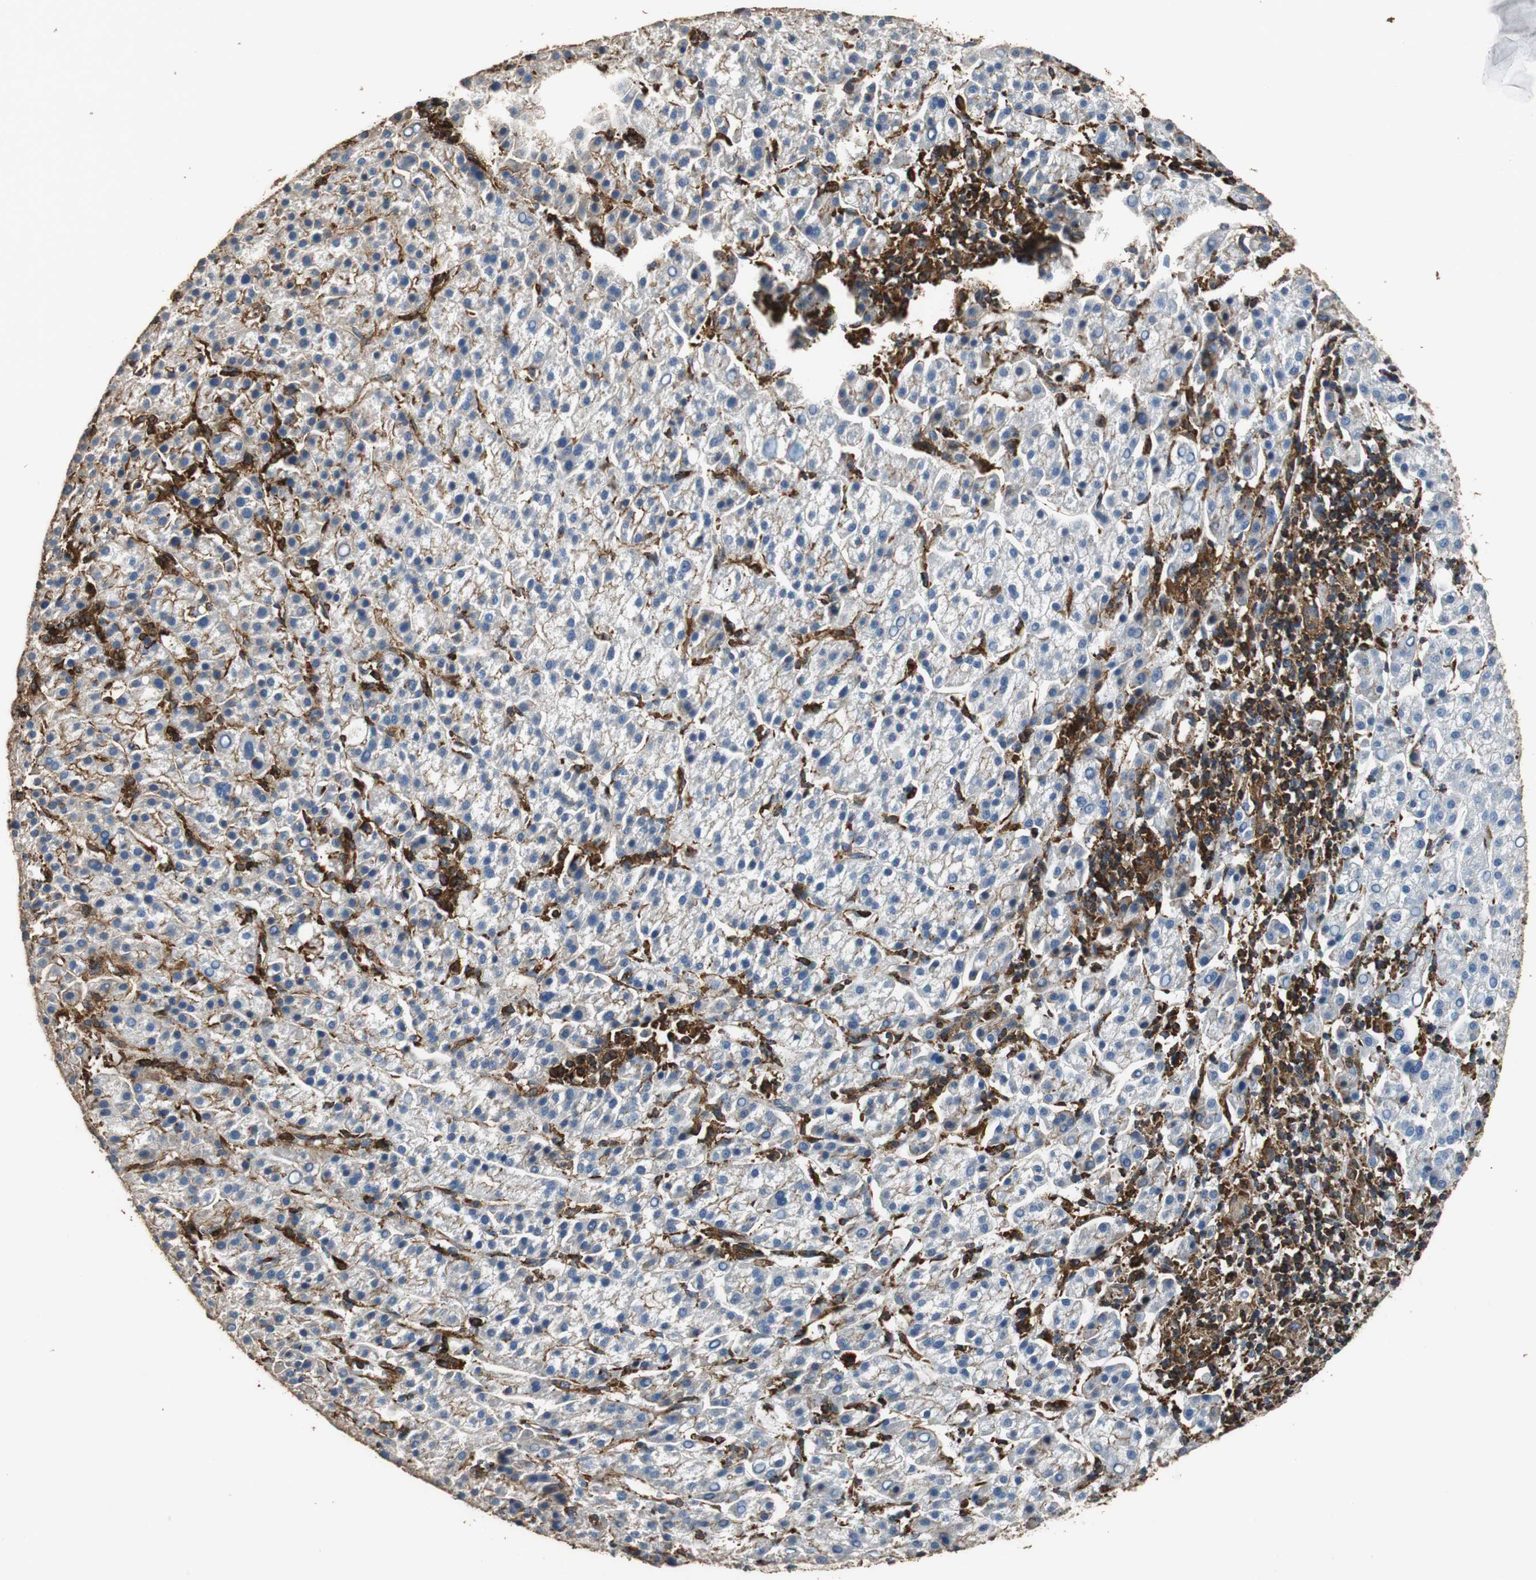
{"staining": {"intensity": "negative", "quantity": "none", "location": "none"}, "tissue": "liver cancer", "cell_type": "Tumor cells", "image_type": "cancer", "snomed": [{"axis": "morphology", "description": "Carcinoma, Hepatocellular, NOS"}, {"axis": "topography", "description": "Liver"}], "caption": "IHC photomicrograph of hepatocellular carcinoma (liver) stained for a protein (brown), which displays no staining in tumor cells.", "gene": "PRKRA", "patient": {"sex": "female", "age": 58}}